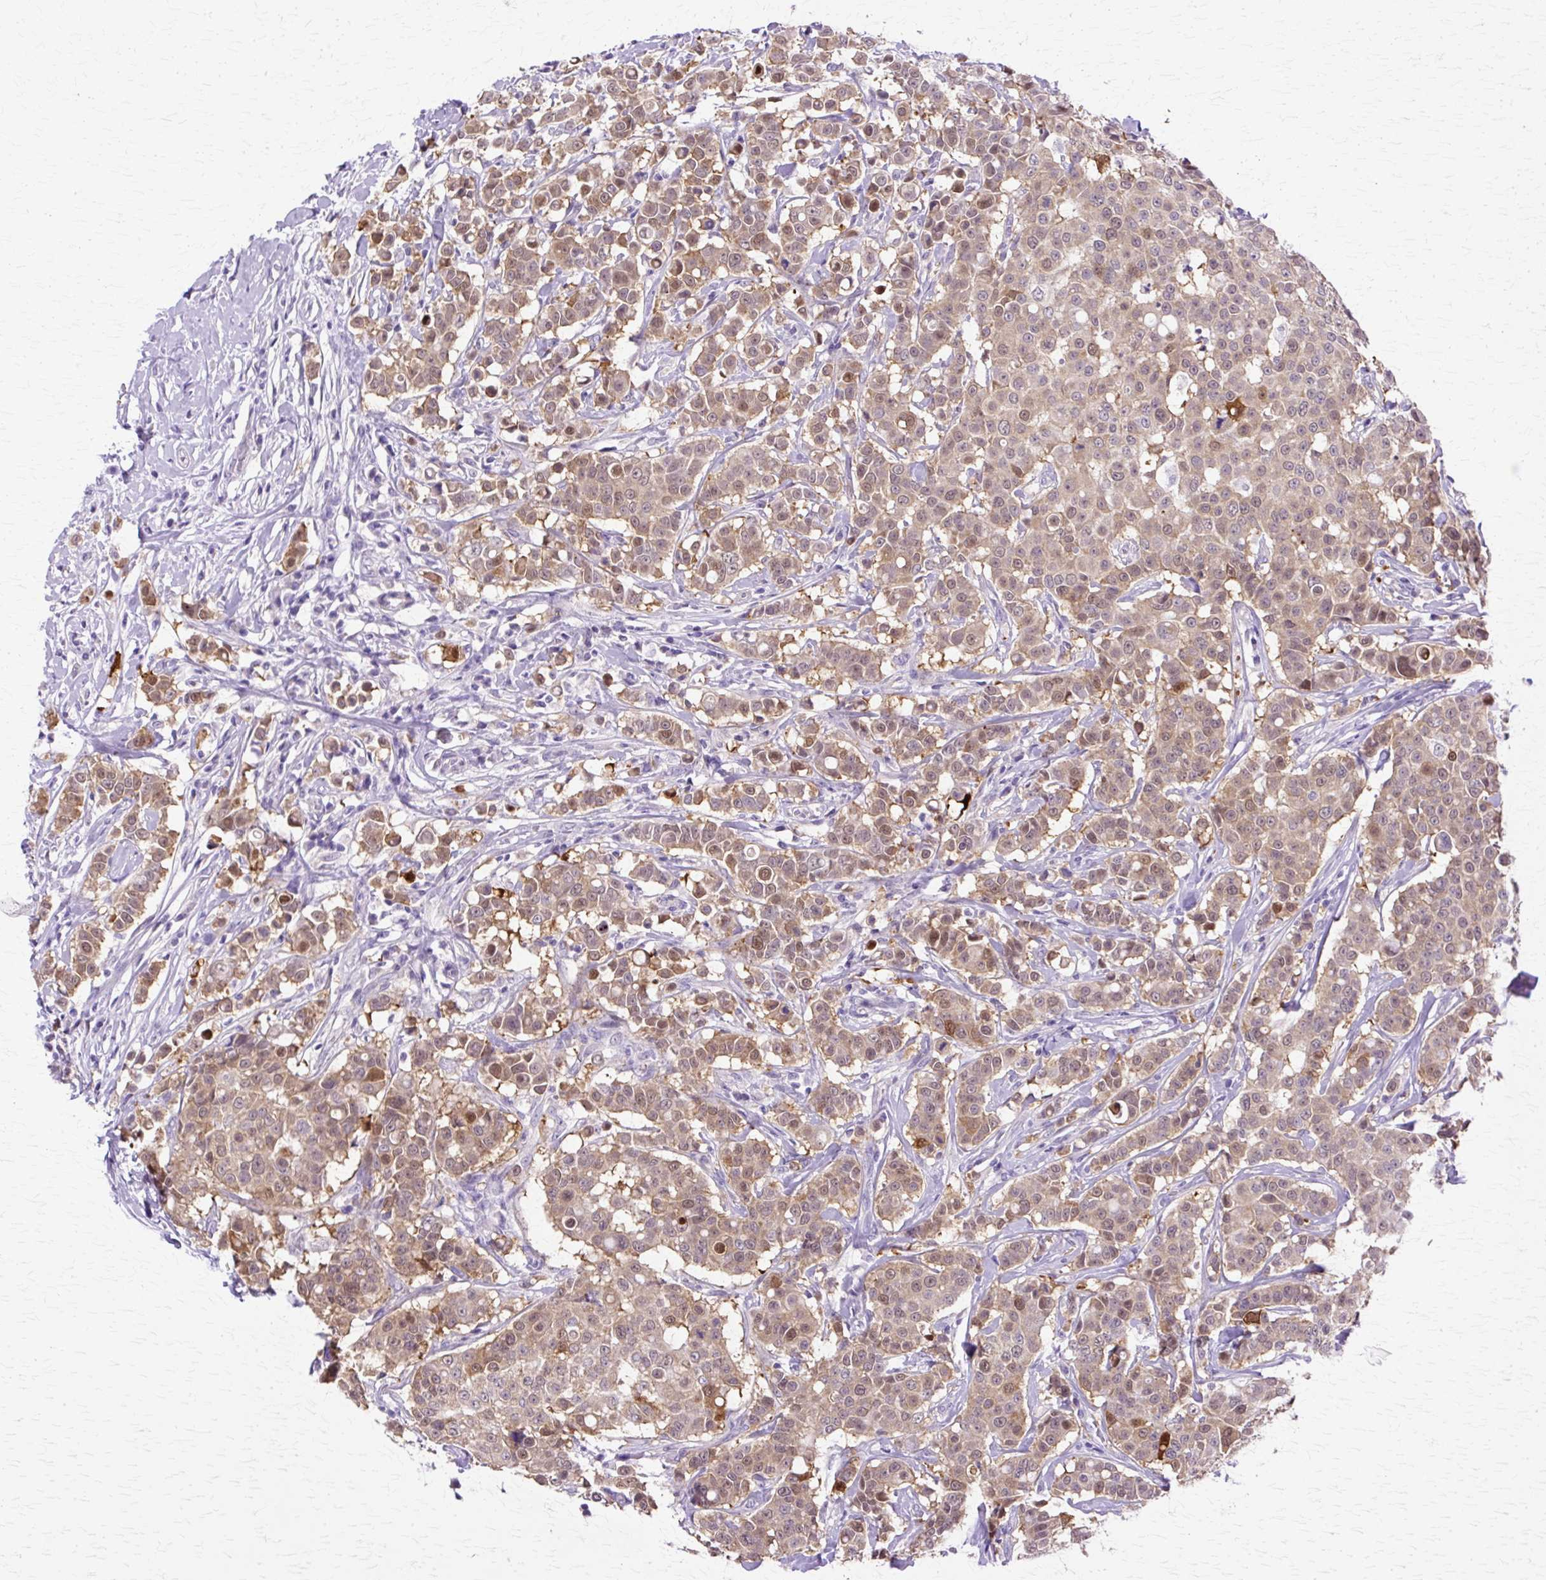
{"staining": {"intensity": "moderate", "quantity": ">75%", "location": "cytoplasmic/membranous,nuclear"}, "tissue": "breast cancer", "cell_type": "Tumor cells", "image_type": "cancer", "snomed": [{"axis": "morphology", "description": "Duct carcinoma"}, {"axis": "topography", "description": "Breast"}], "caption": "IHC of breast cancer exhibits medium levels of moderate cytoplasmic/membranous and nuclear staining in about >75% of tumor cells.", "gene": "HSPA8", "patient": {"sex": "female", "age": 27}}